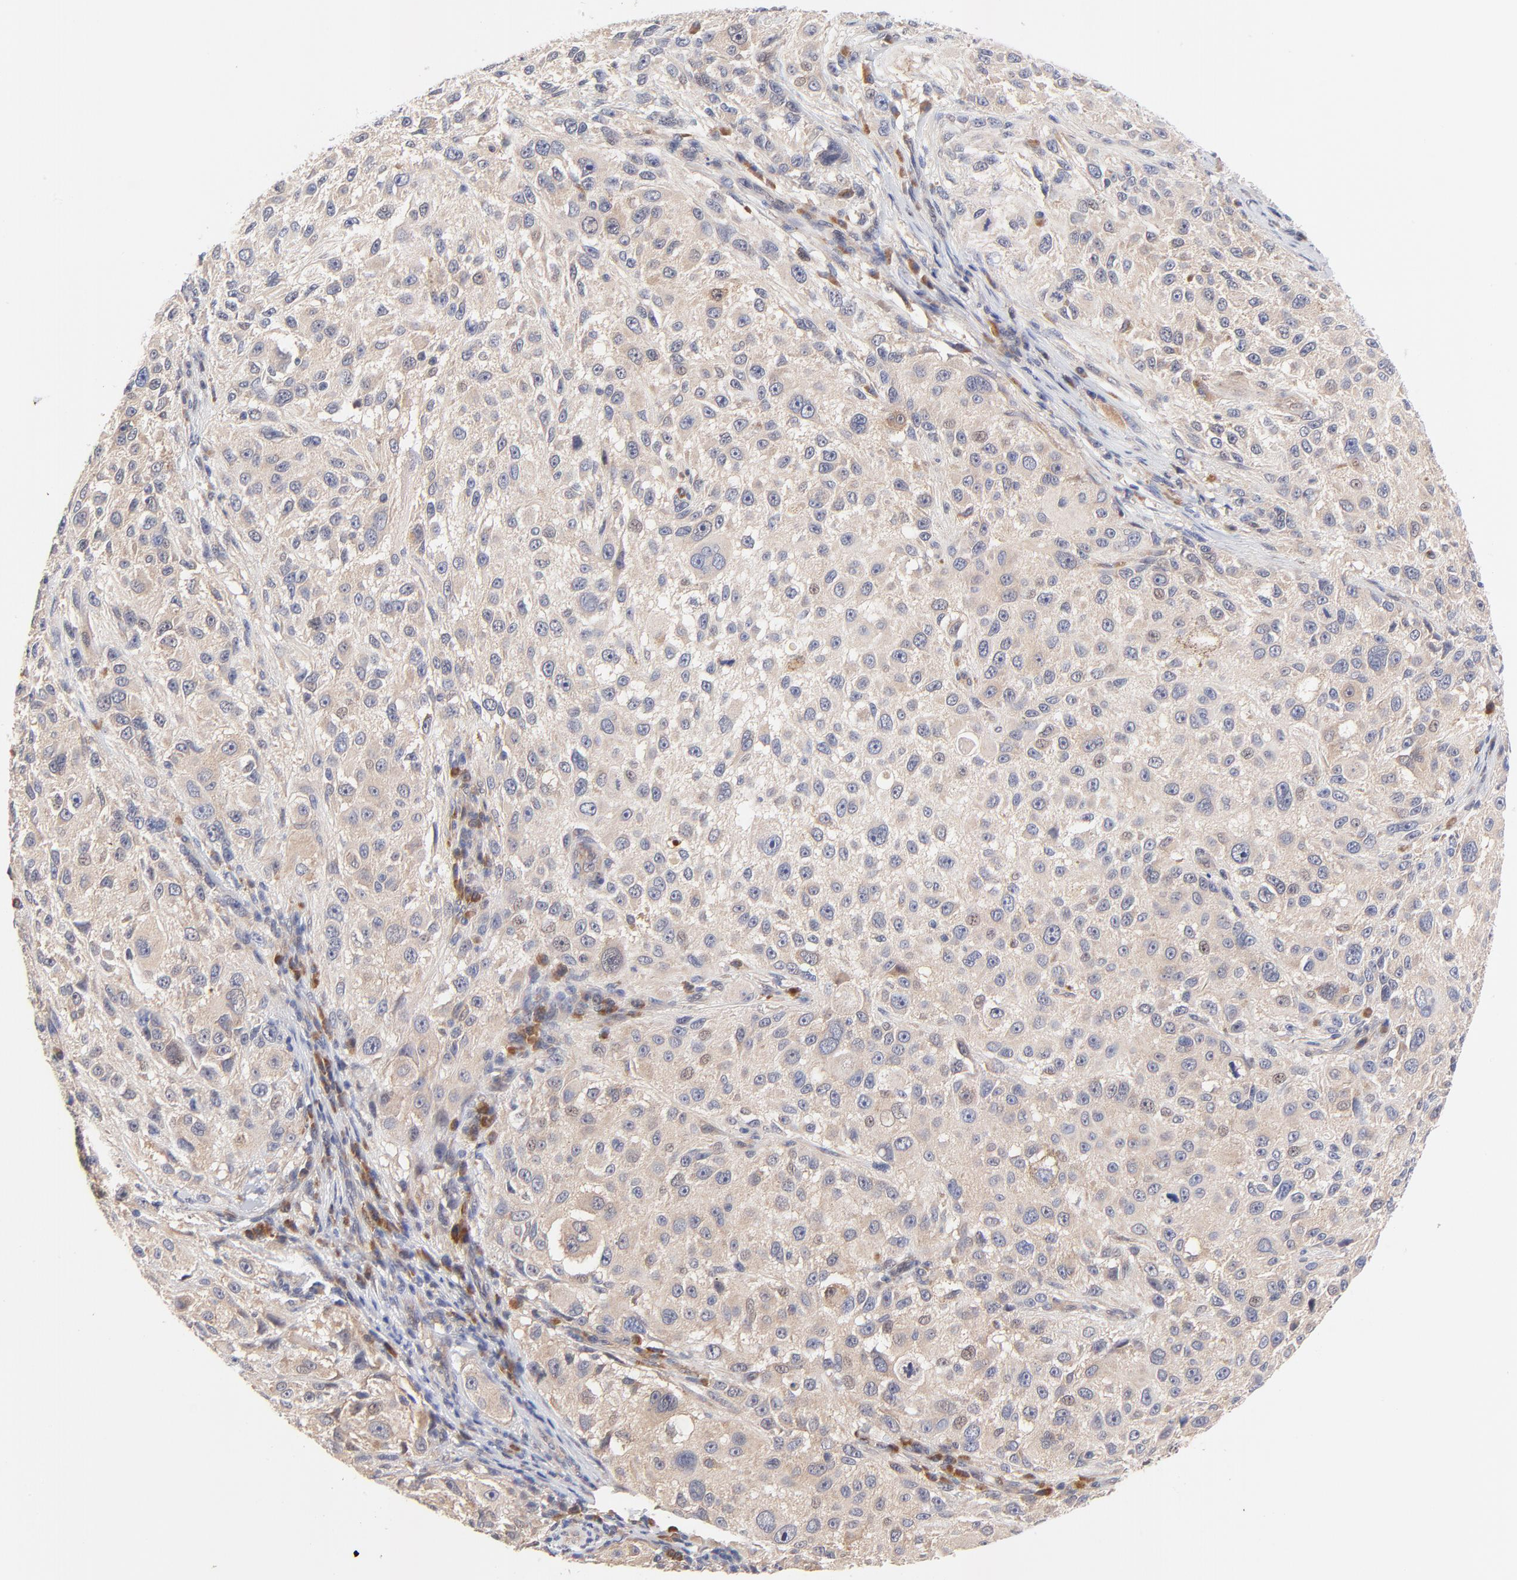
{"staining": {"intensity": "weak", "quantity": ">75%", "location": "cytoplasmic/membranous"}, "tissue": "melanoma", "cell_type": "Tumor cells", "image_type": "cancer", "snomed": [{"axis": "morphology", "description": "Necrosis, NOS"}, {"axis": "morphology", "description": "Malignant melanoma, NOS"}, {"axis": "topography", "description": "Skin"}], "caption": "Weak cytoplasmic/membranous protein staining is present in approximately >75% of tumor cells in melanoma.", "gene": "TXNL1", "patient": {"sex": "female", "age": 87}}